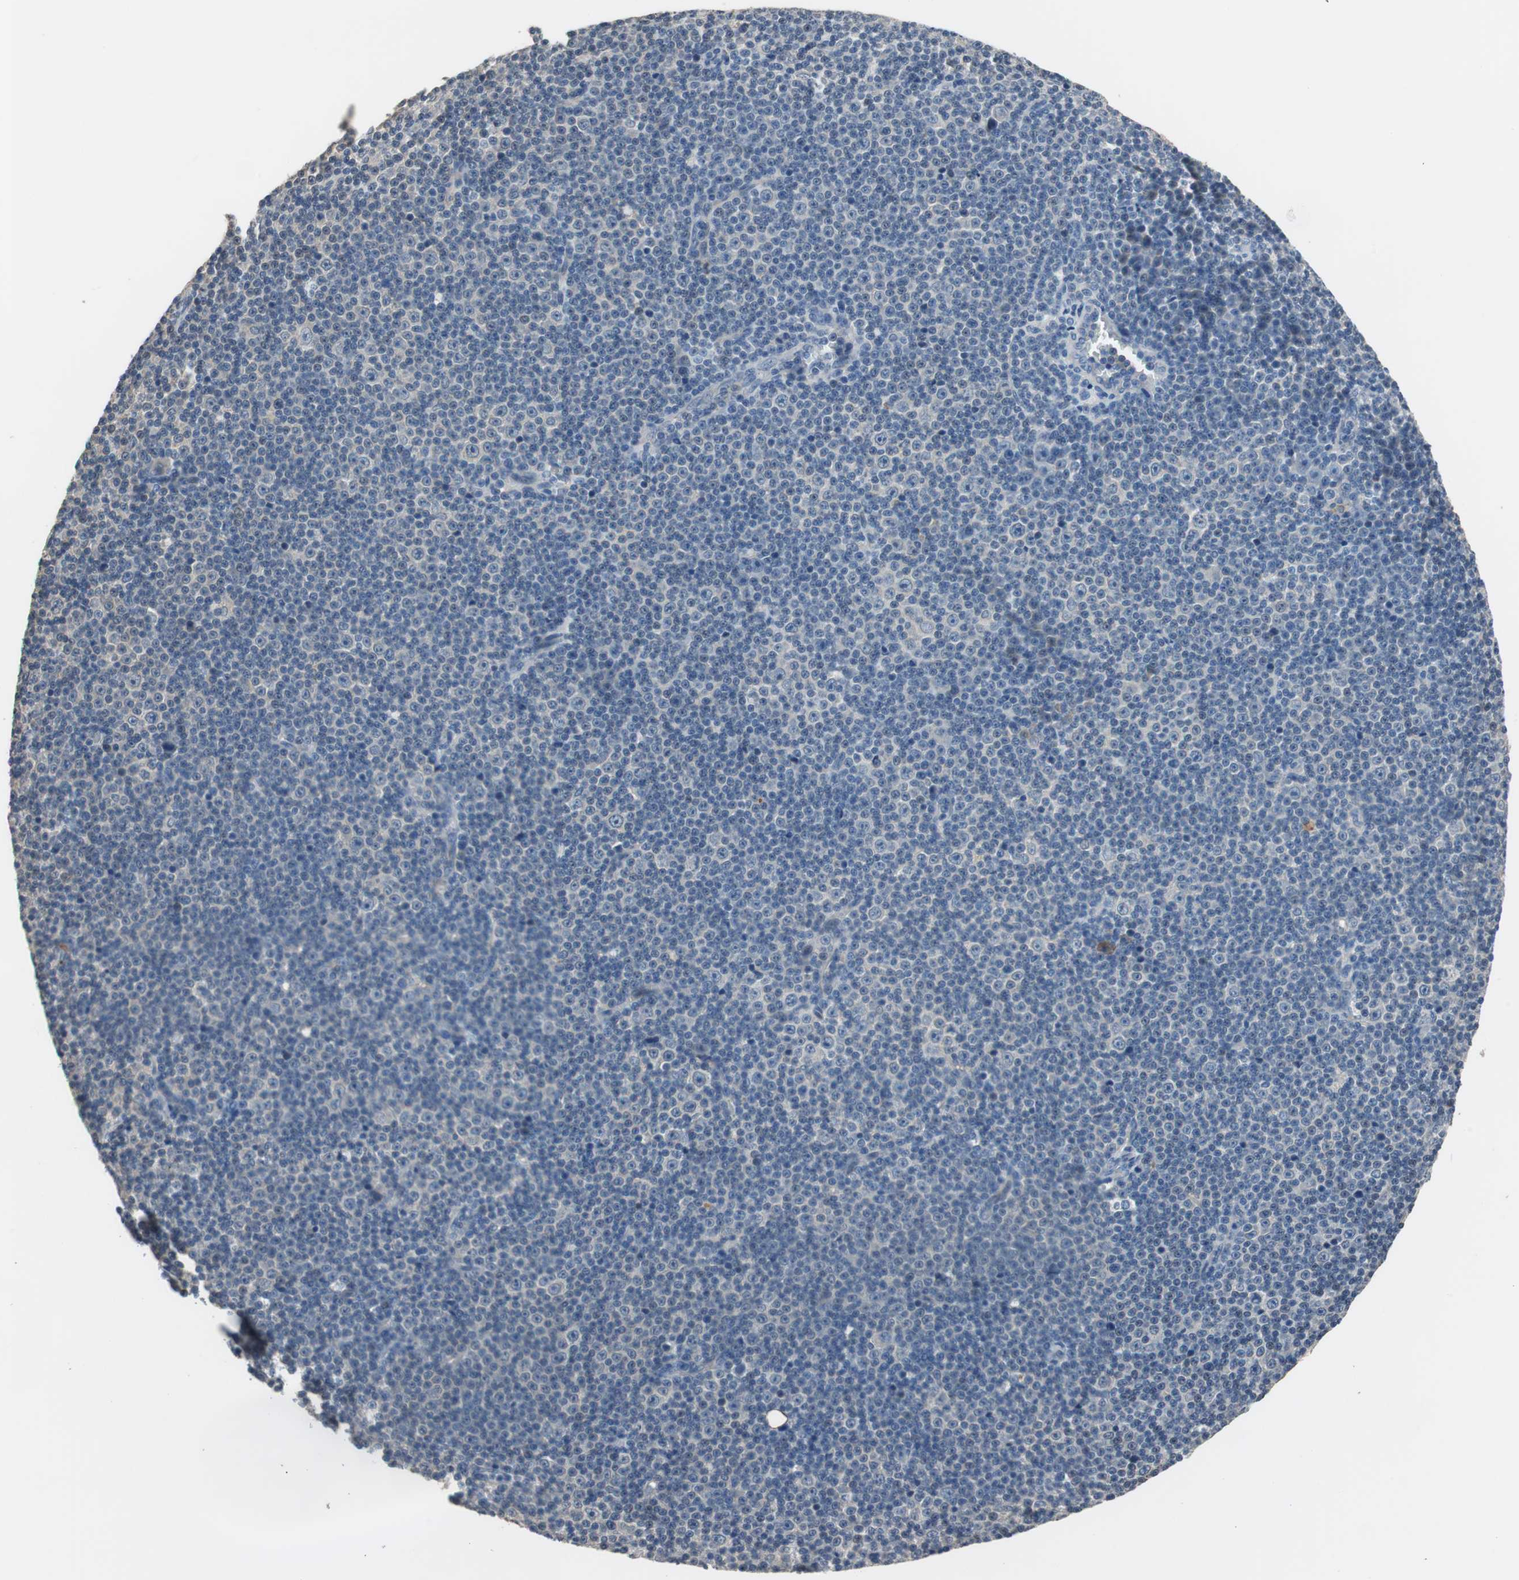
{"staining": {"intensity": "negative", "quantity": "none", "location": "none"}, "tissue": "lymphoma", "cell_type": "Tumor cells", "image_type": "cancer", "snomed": [{"axis": "morphology", "description": "Malignant lymphoma, non-Hodgkin's type, Low grade"}, {"axis": "topography", "description": "Lymph node"}], "caption": "A micrograph of lymphoma stained for a protein displays no brown staining in tumor cells.", "gene": "PI4KB", "patient": {"sex": "female", "age": 67}}